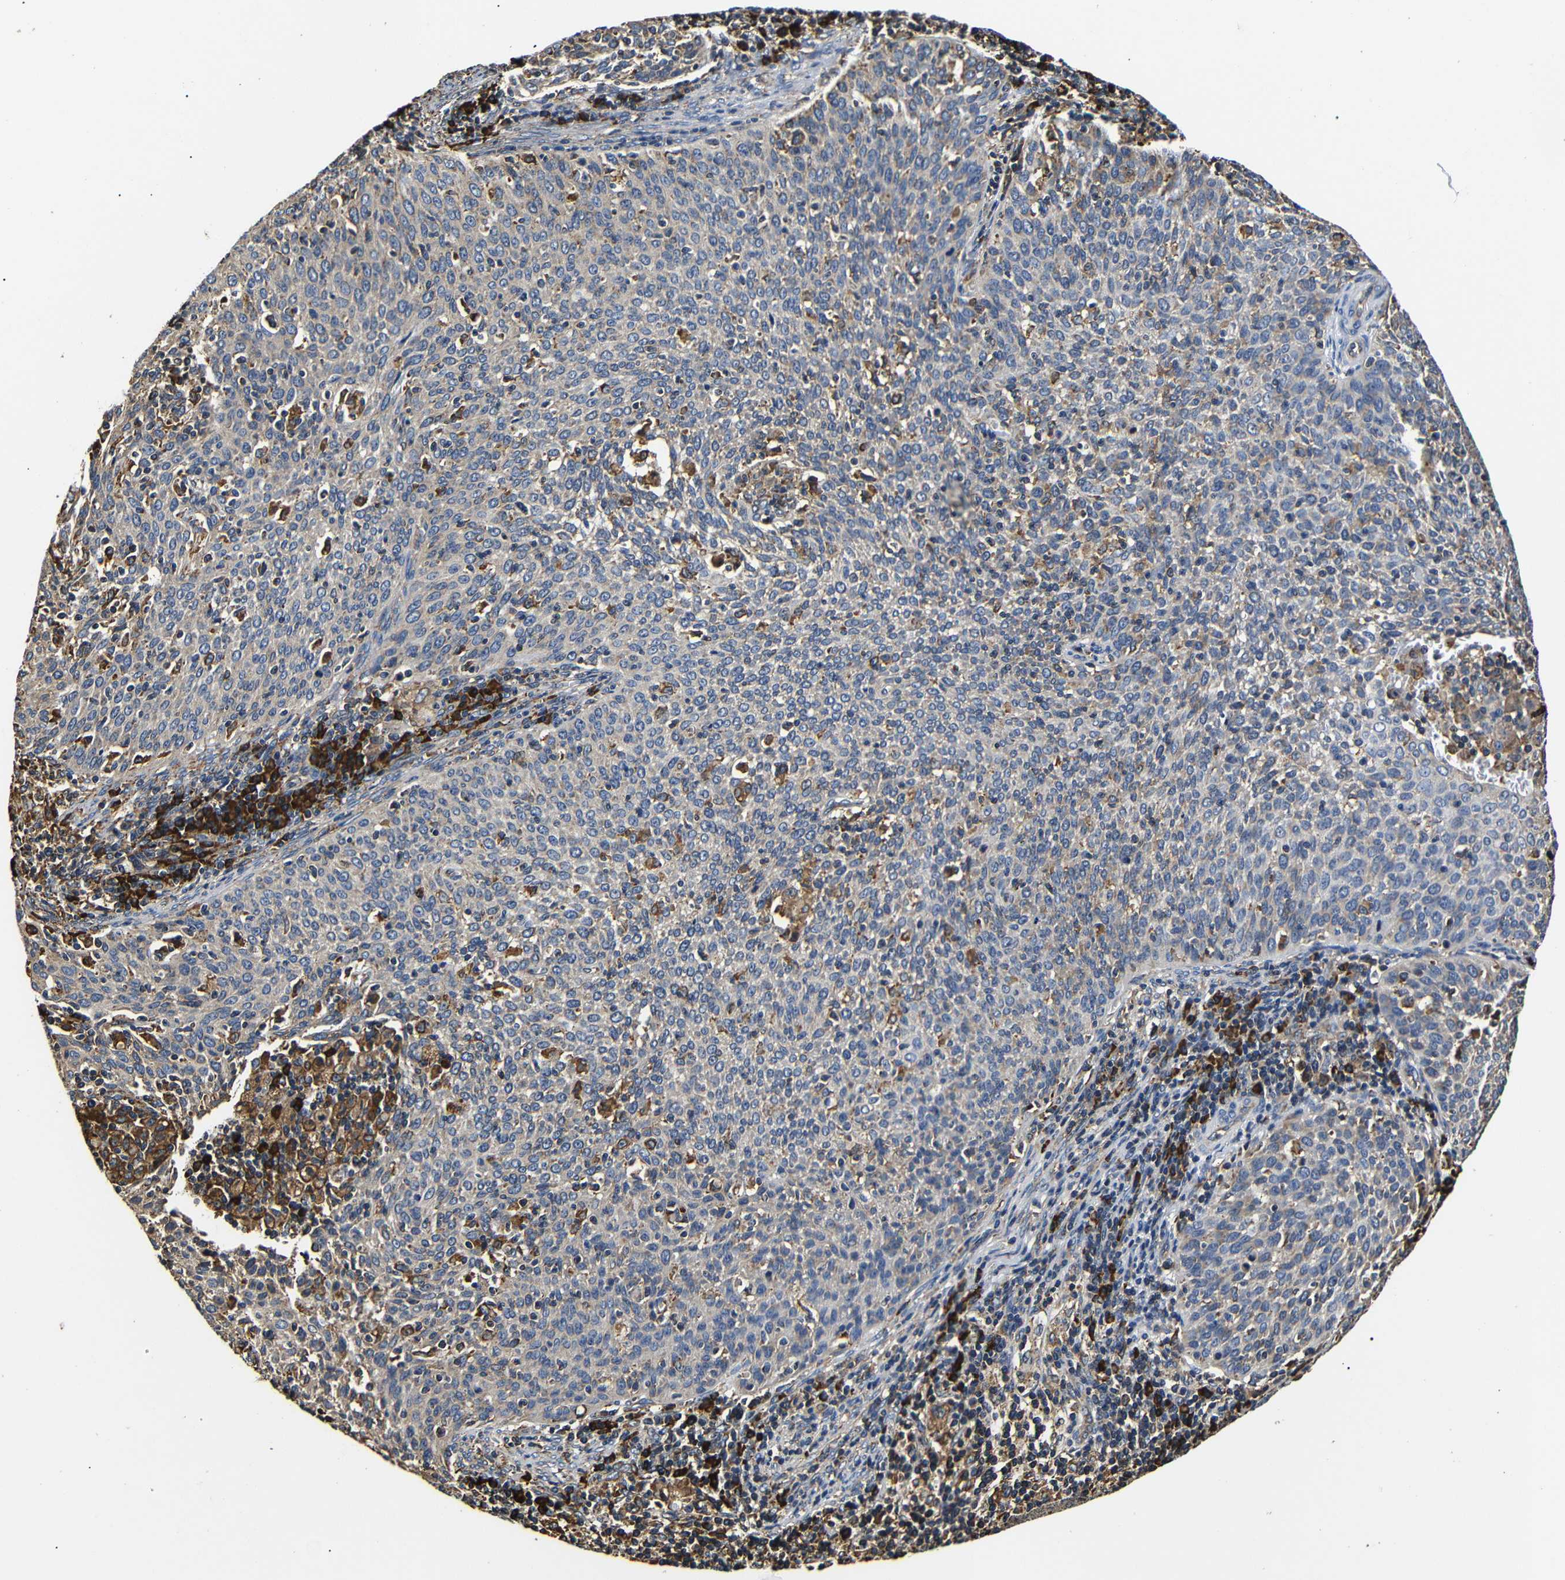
{"staining": {"intensity": "moderate", "quantity": "<25%", "location": "cytoplasmic/membranous"}, "tissue": "cervical cancer", "cell_type": "Tumor cells", "image_type": "cancer", "snomed": [{"axis": "morphology", "description": "Squamous cell carcinoma, NOS"}, {"axis": "topography", "description": "Cervix"}], "caption": "Immunohistochemistry (IHC) photomicrograph of neoplastic tissue: human squamous cell carcinoma (cervical) stained using immunohistochemistry (IHC) reveals low levels of moderate protein expression localized specifically in the cytoplasmic/membranous of tumor cells, appearing as a cytoplasmic/membranous brown color.", "gene": "HHIP", "patient": {"sex": "female", "age": 38}}